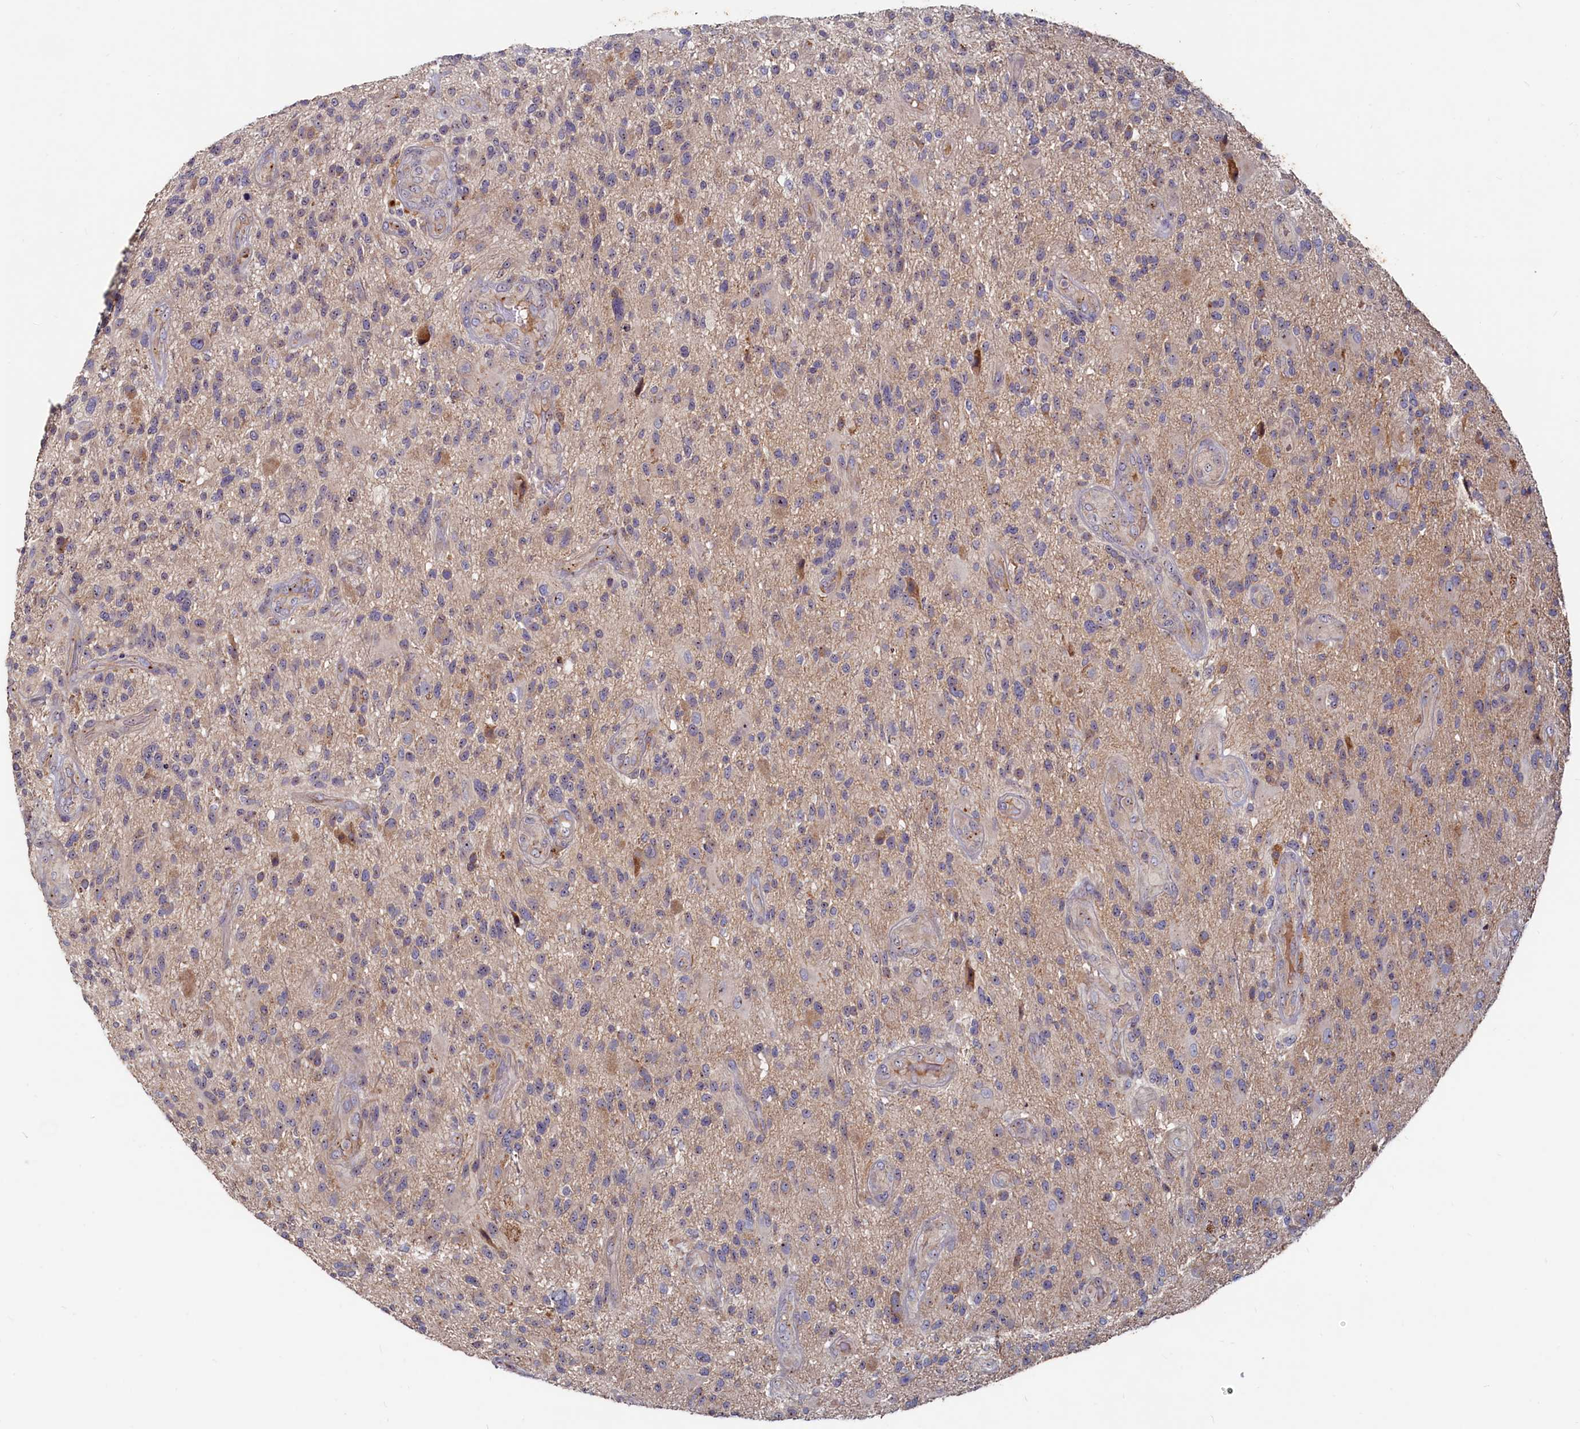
{"staining": {"intensity": "weak", "quantity": "<25%", "location": "nuclear"}, "tissue": "glioma", "cell_type": "Tumor cells", "image_type": "cancer", "snomed": [{"axis": "morphology", "description": "Glioma, malignant, High grade"}, {"axis": "topography", "description": "Brain"}], "caption": "Glioma stained for a protein using immunohistochemistry (IHC) shows no expression tumor cells.", "gene": "RGS7BP", "patient": {"sex": "male", "age": 47}}